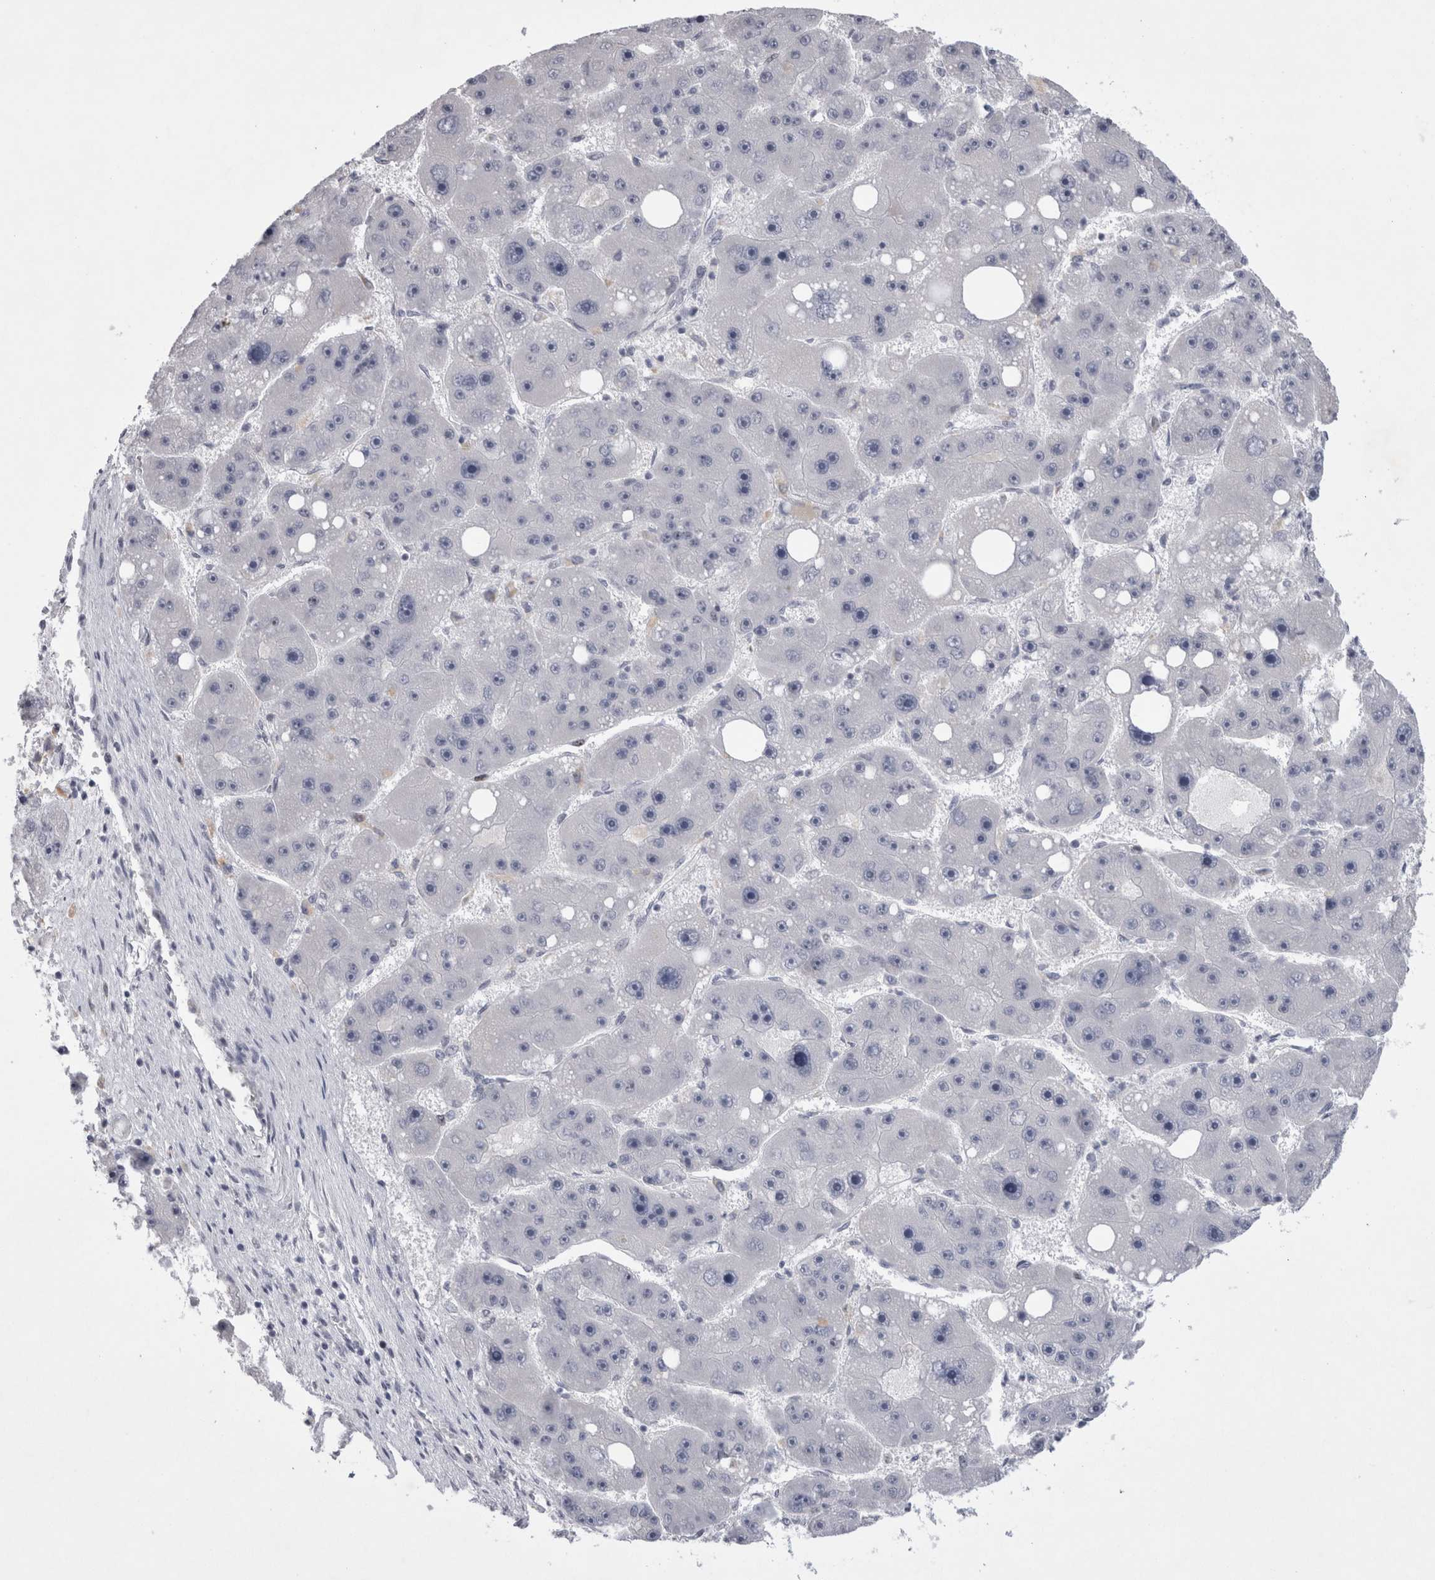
{"staining": {"intensity": "negative", "quantity": "none", "location": "none"}, "tissue": "liver cancer", "cell_type": "Tumor cells", "image_type": "cancer", "snomed": [{"axis": "morphology", "description": "Carcinoma, Hepatocellular, NOS"}, {"axis": "topography", "description": "Liver"}], "caption": "High power microscopy image of an IHC micrograph of liver cancer (hepatocellular carcinoma), revealing no significant staining in tumor cells. (DAB immunohistochemistry visualized using brightfield microscopy, high magnification).", "gene": "KIF18B", "patient": {"sex": "female", "age": 61}}